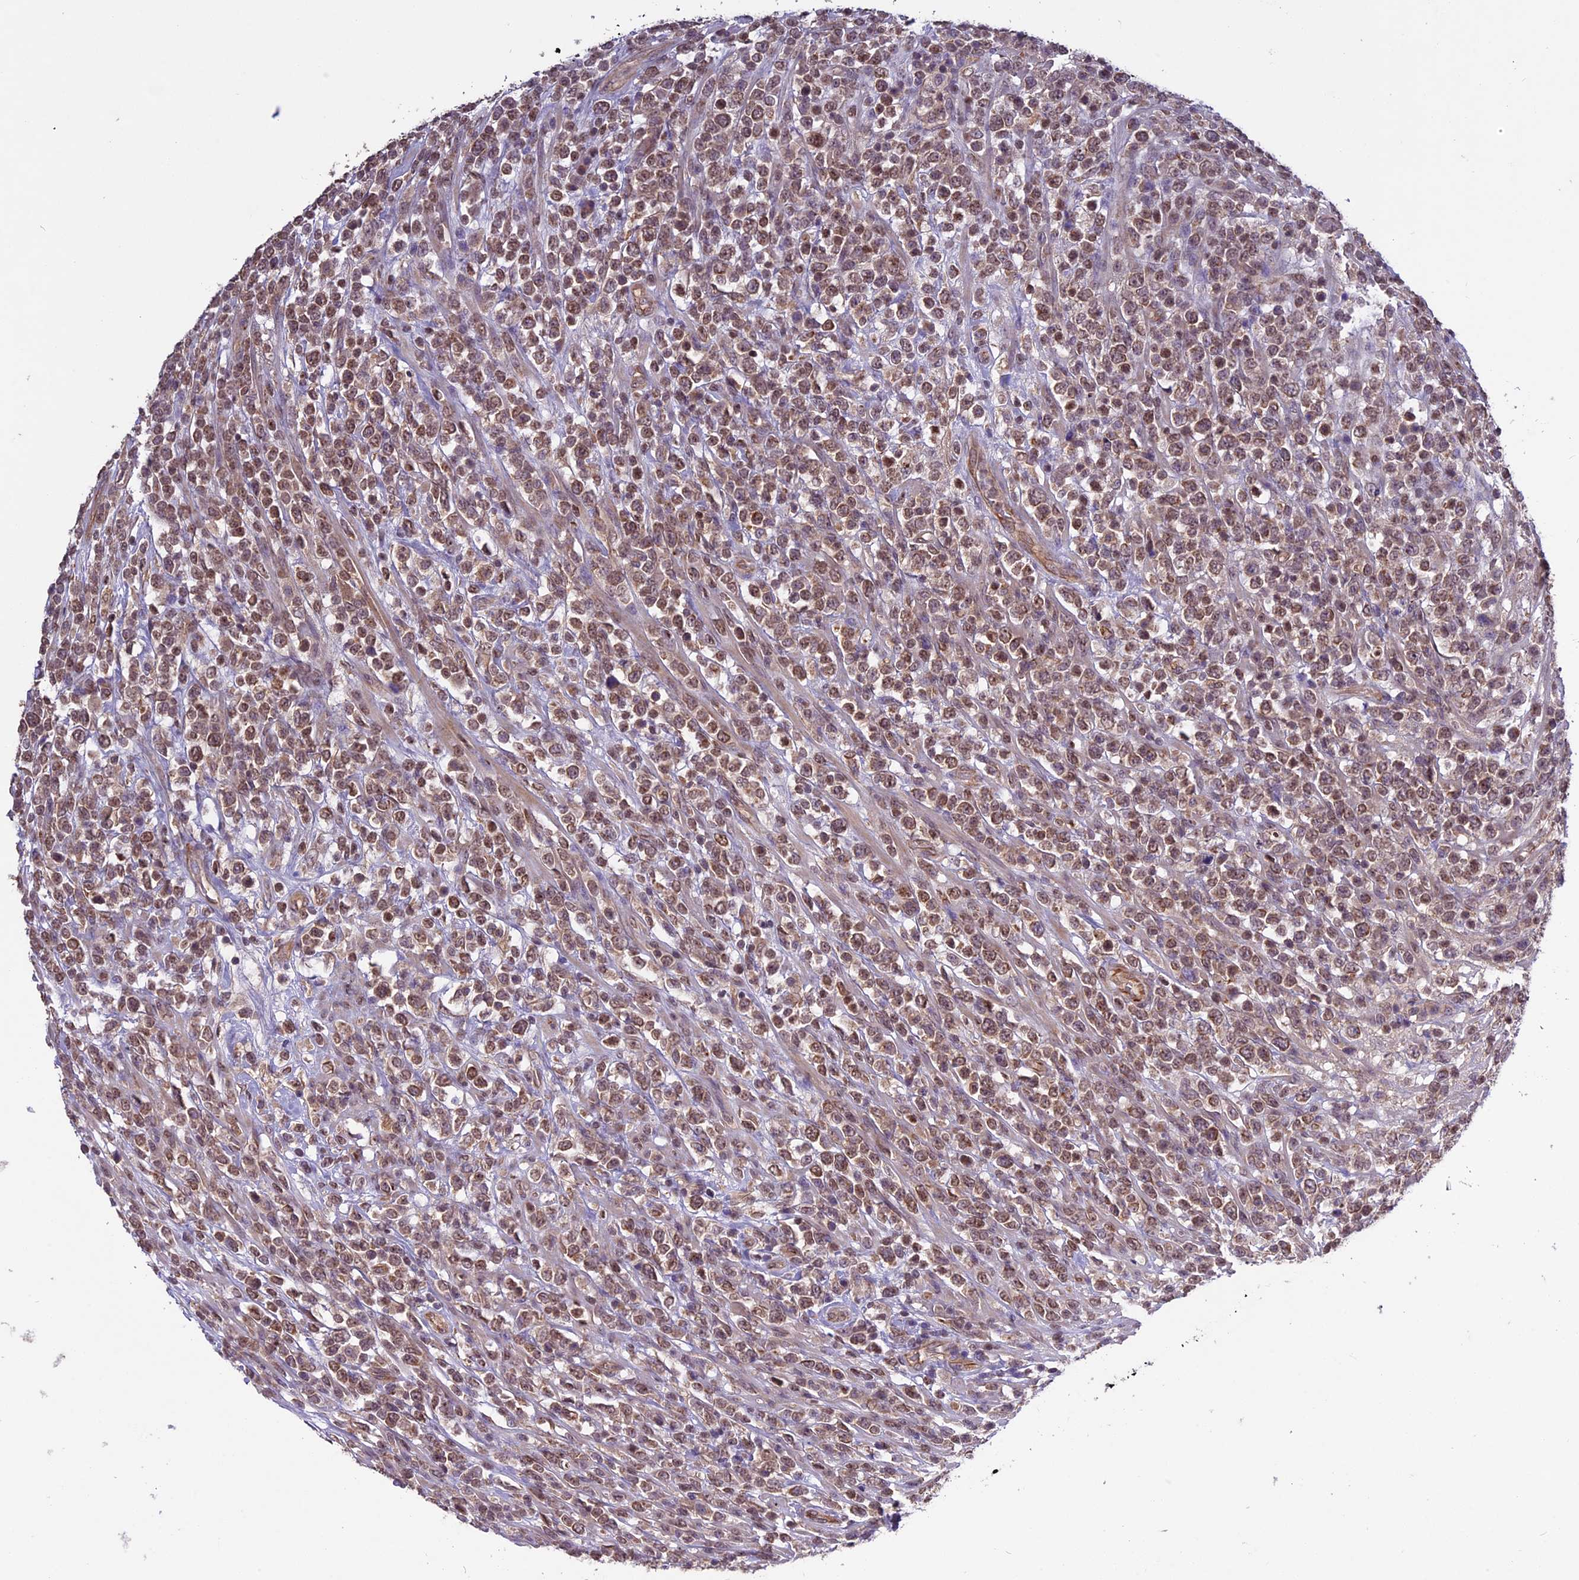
{"staining": {"intensity": "moderate", "quantity": ">75%", "location": "cytoplasmic/membranous,nuclear"}, "tissue": "lymphoma", "cell_type": "Tumor cells", "image_type": "cancer", "snomed": [{"axis": "morphology", "description": "Malignant lymphoma, non-Hodgkin's type, High grade"}, {"axis": "topography", "description": "Colon"}], "caption": "Immunohistochemistry image of neoplastic tissue: lymphoma stained using immunohistochemistry reveals medium levels of moderate protein expression localized specifically in the cytoplasmic/membranous and nuclear of tumor cells, appearing as a cytoplasmic/membranous and nuclear brown color.", "gene": "C3orf70", "patient": {"sex": "female", "age": 53}}